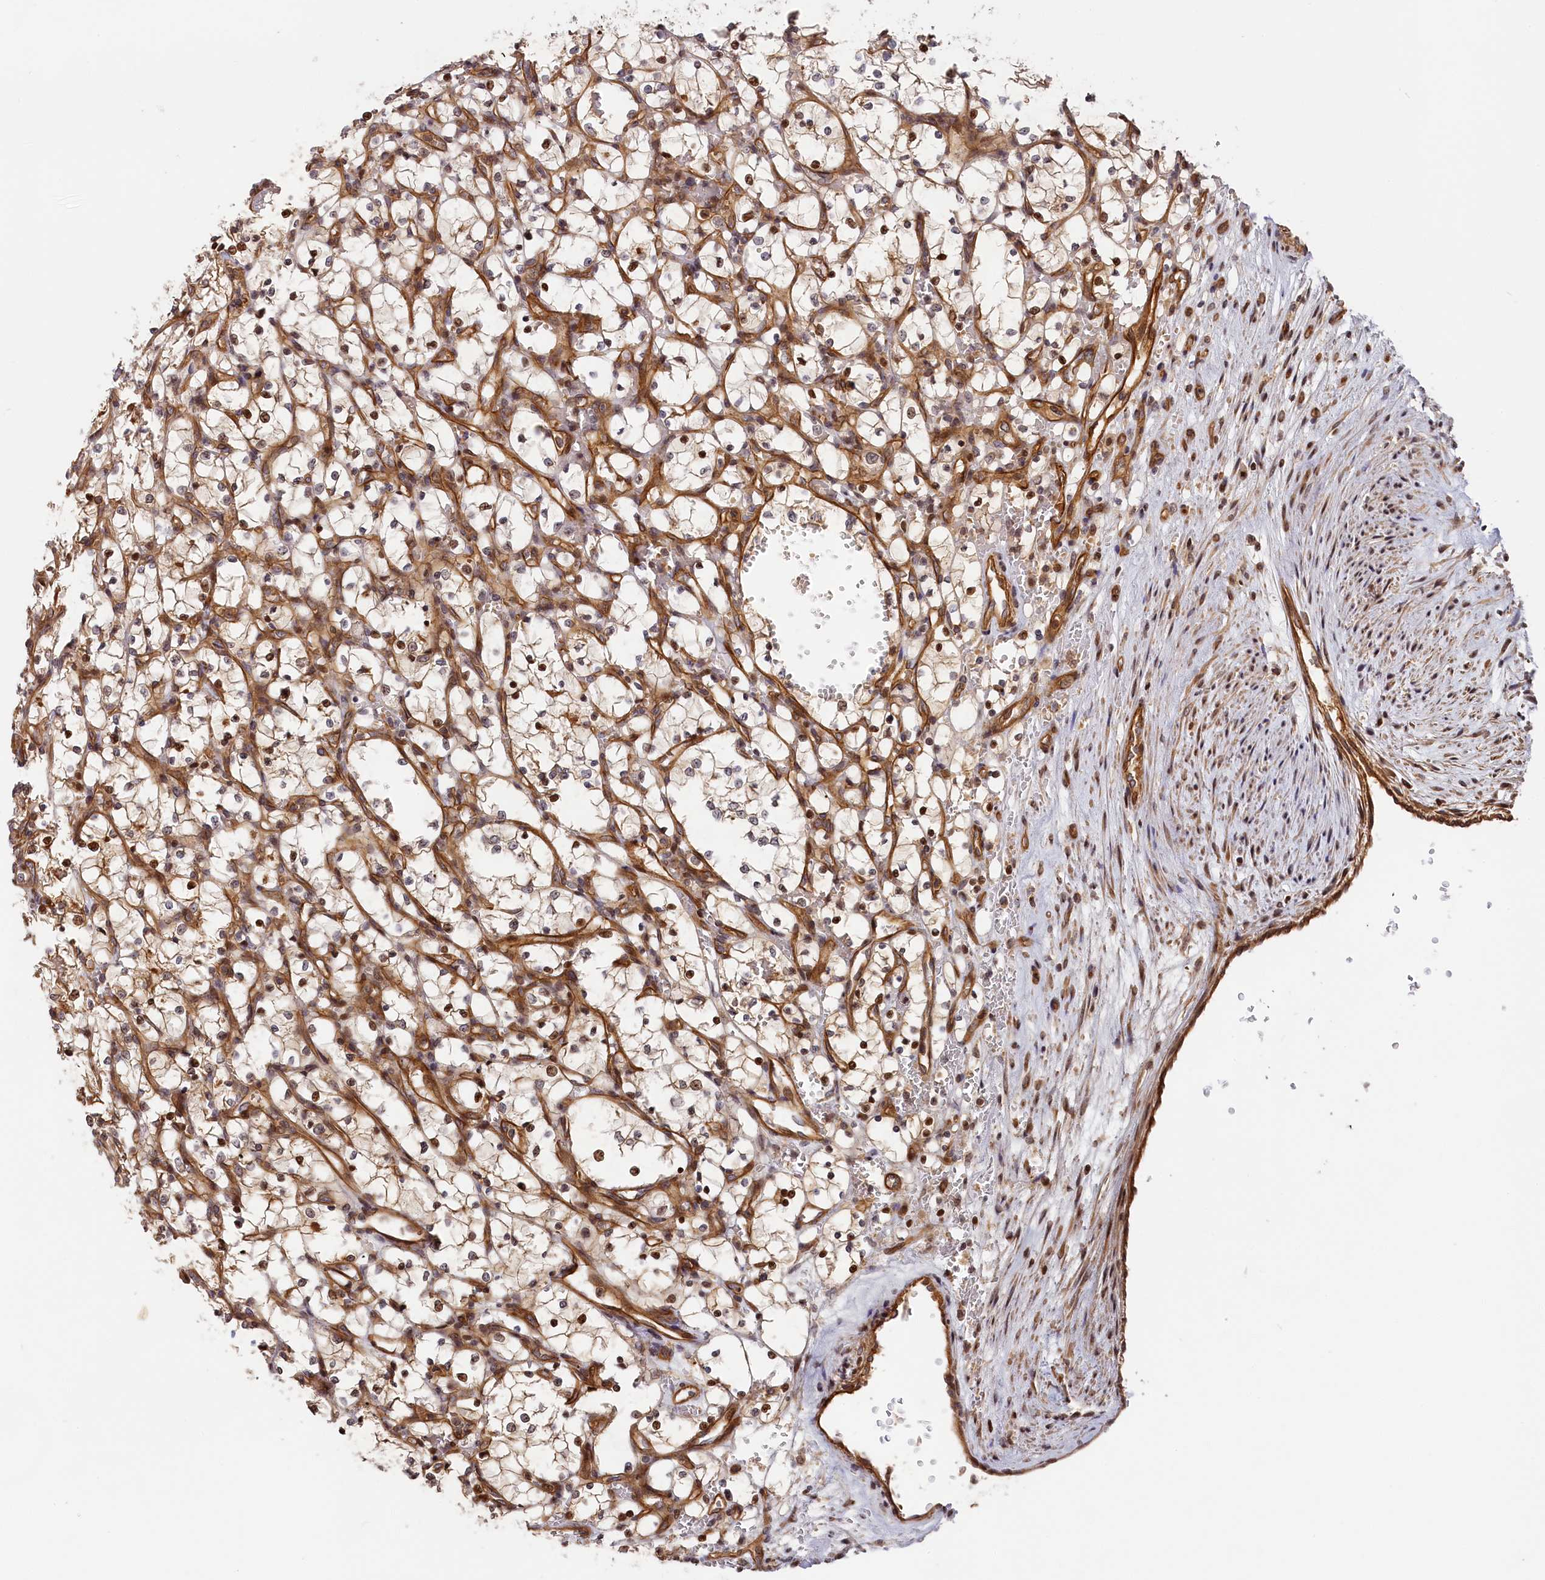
{"staining": {"intensity": "moderate", "quantity": ">75%", "location": "cytoplasmic/membranous,nuclear"}, "tissue": "renal cancer", "cell_type": "Tumor cells", "image_type": "cancer", "snomed": [{"axis": "morphology", "description": "Adenocarcinoma, NOS"}, {"axis": "topography", "description": "Kidney"}], "caption": "Renal cancer (adenocarcinoma) stained for a protein (brown) exhibits moderate cytoplasmic/membranous and nuclear positive positivity in about >75% of tumor cells.", "gene": "CEP44", "patient": {"sex": "female", "age": 69}}